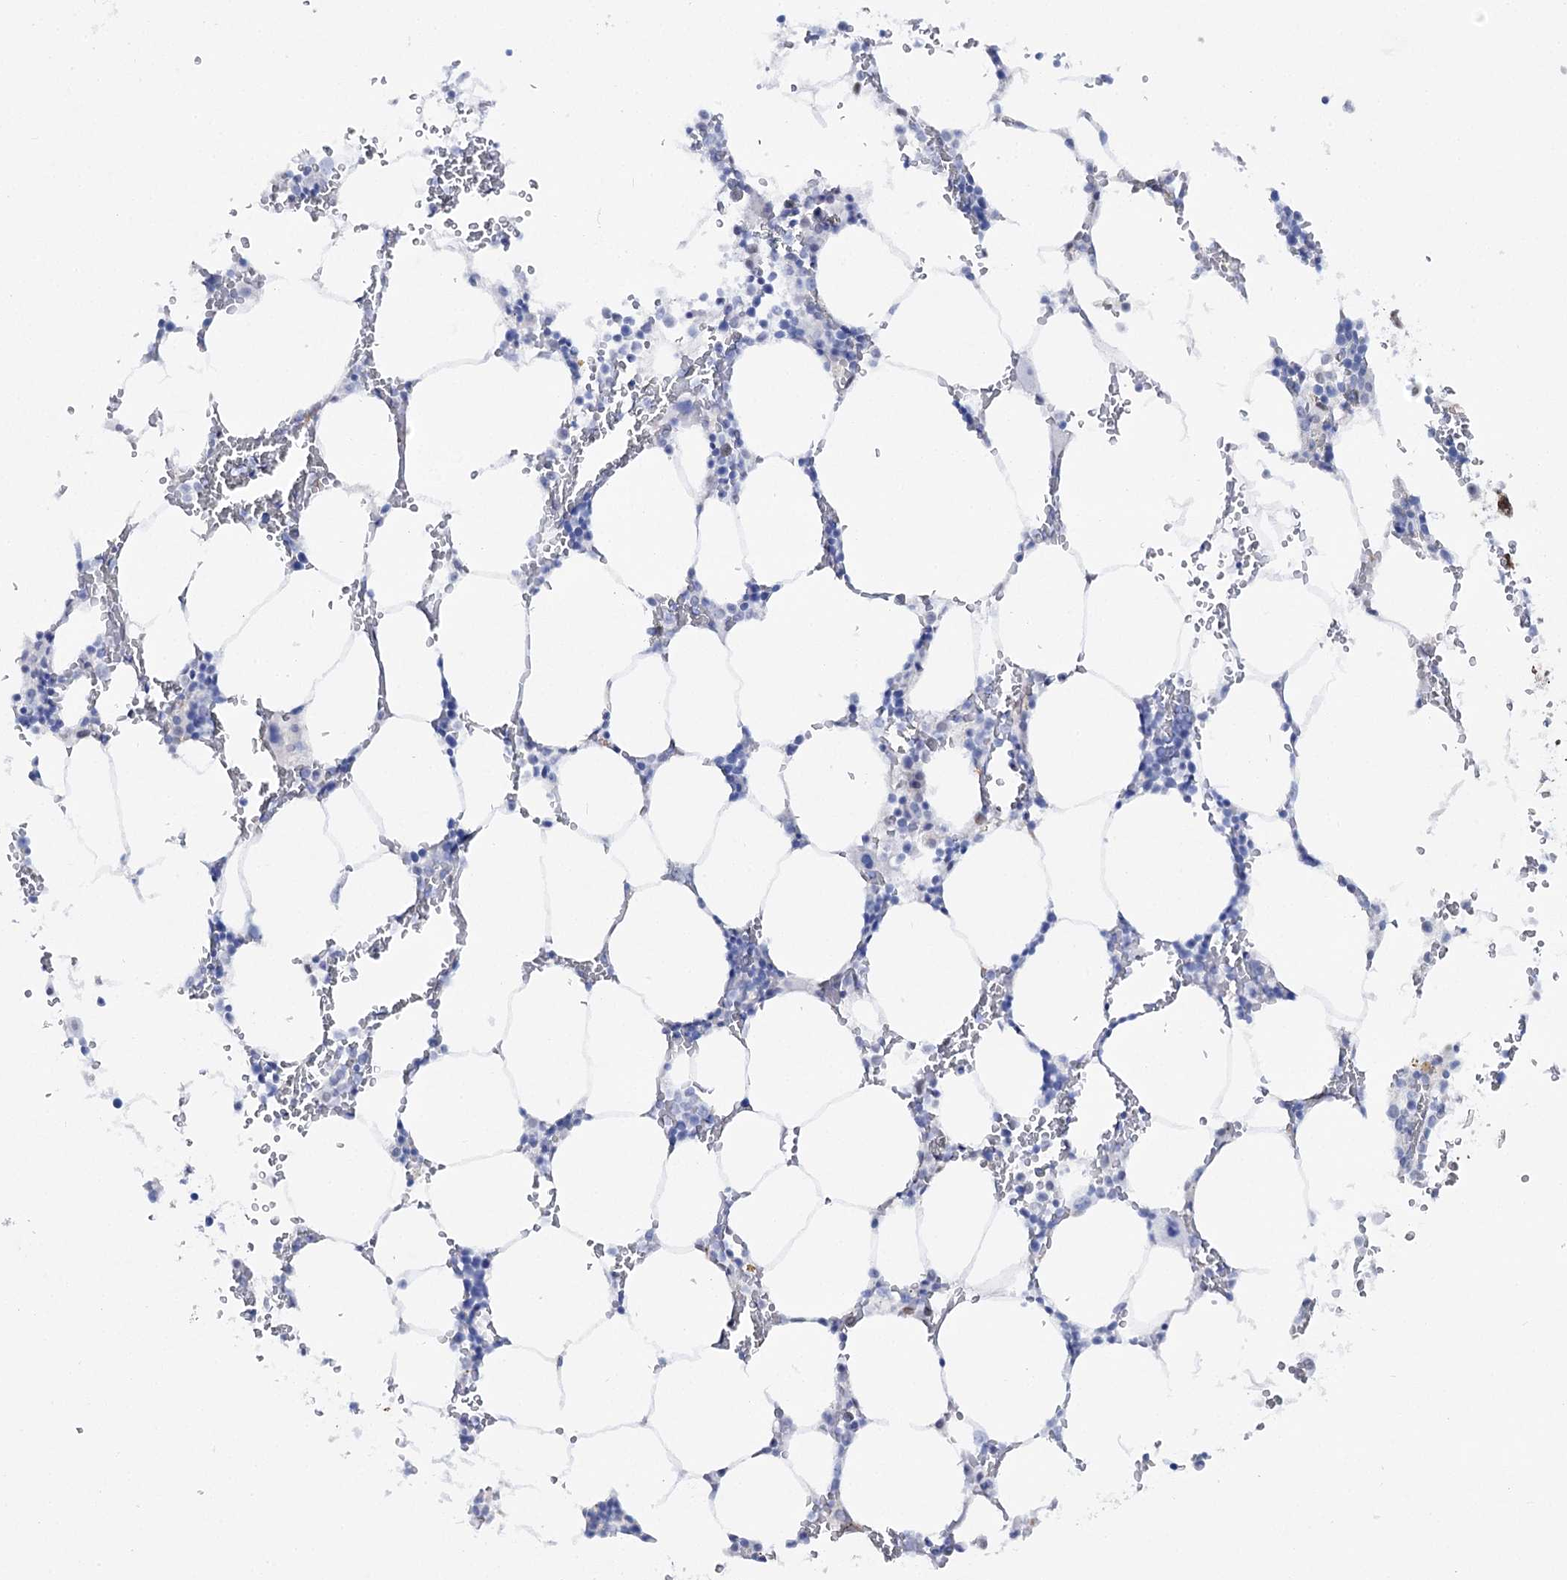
{"staining": {"intensity": "negative", "quantity": "none", "location": "none"}, "tissue": "bone marrow", "cell_type": "Hematopoietic cells", "image_type": "normal", "snomed": [{"axis": "morphology", "description": "Normal tissue, NOS"}, {"axis": "topography", "description": "Bone marrow"}], "caption": "Immunohistochemistry of normal bone marrow exhibits no positivity in hematopoietic cells.", "gene": "UGDH", "patient": {"sex": "male", "age": 70}}